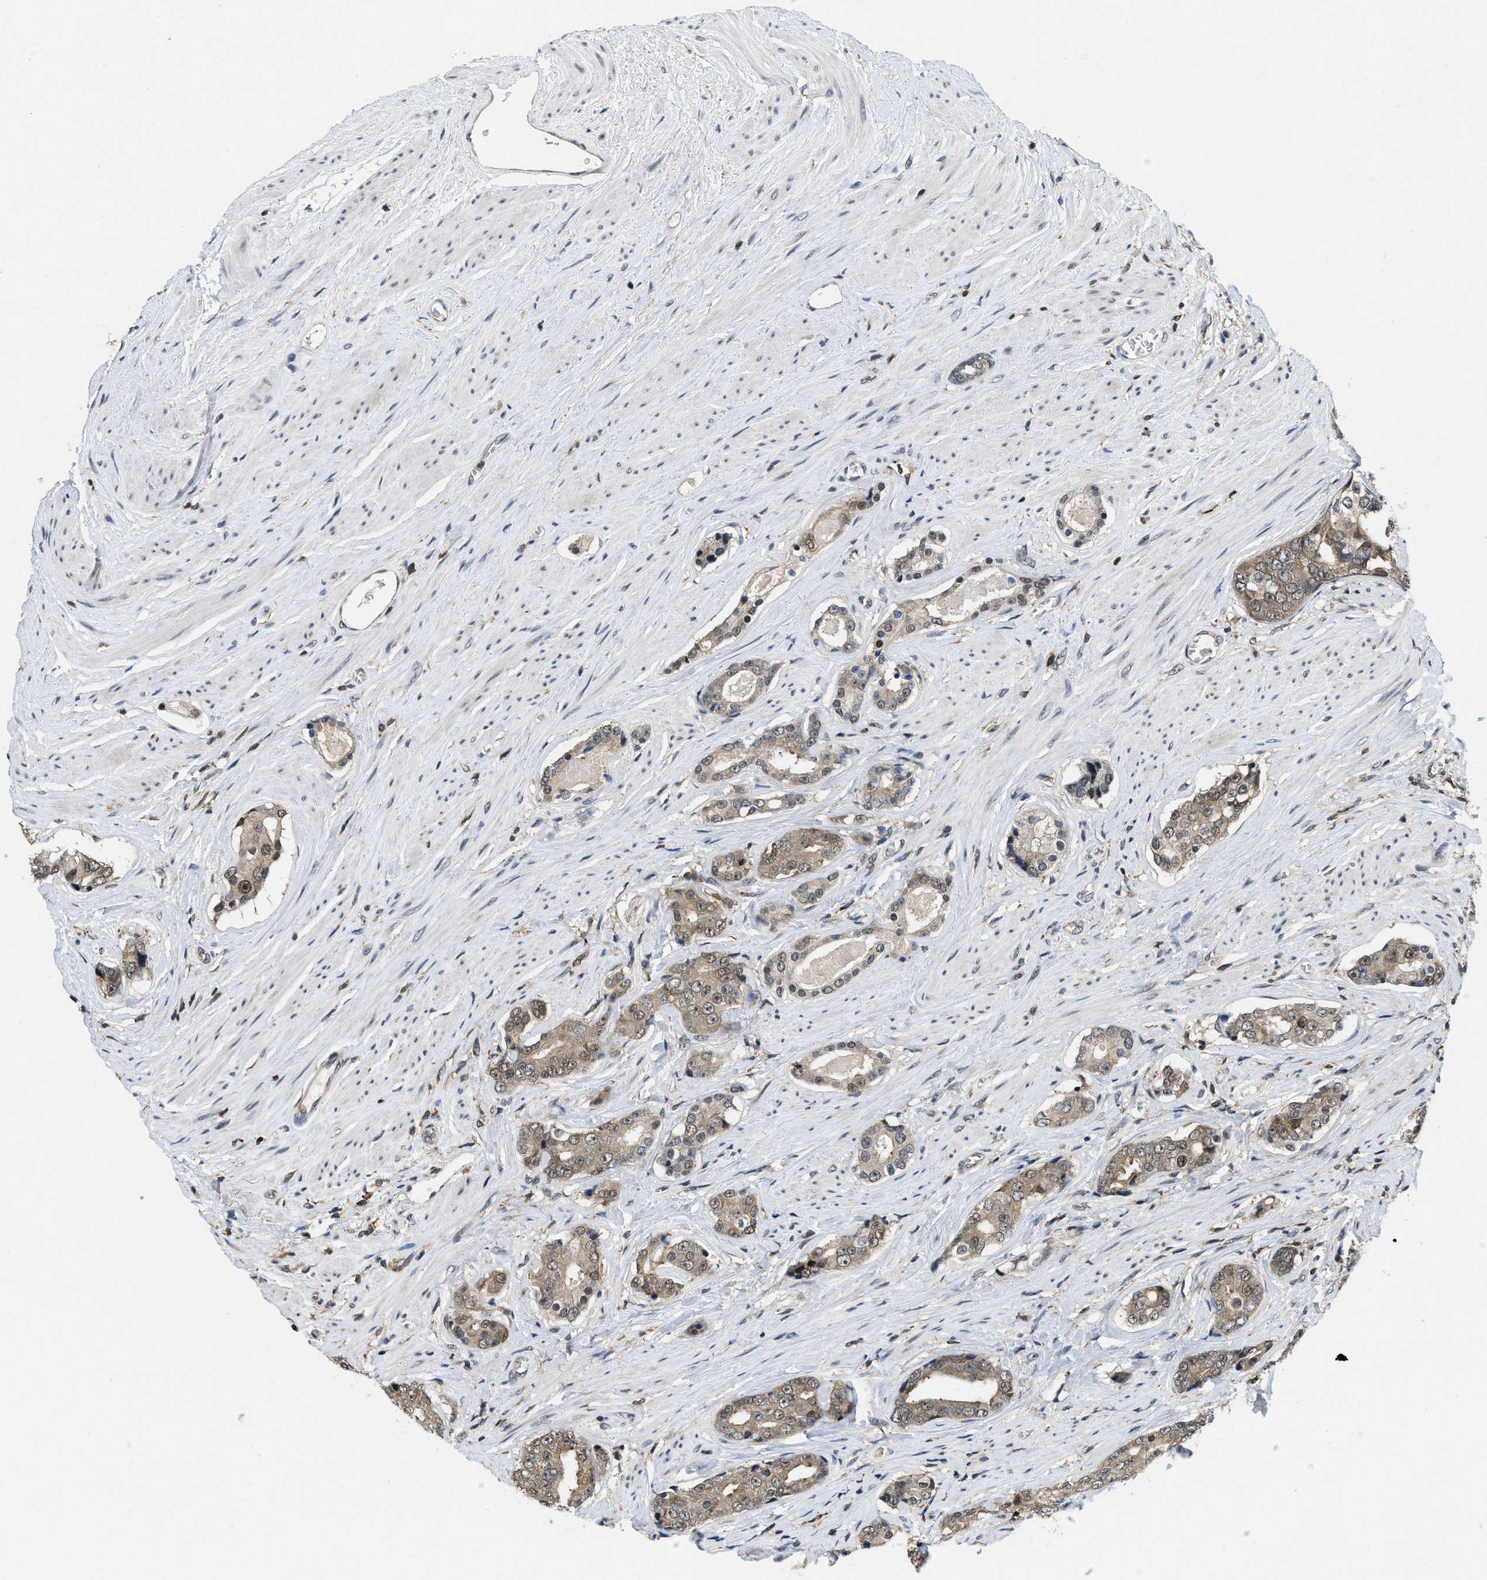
{"staining": {"intensity": "weak", "quantity": ">75%", "location": "cytoplasmic/membranous,nuclear"}, "tissue": "prostate cancer", "cell_type": "Tumor cells", "image_type": "cancer", "snomed": [{"axis": "morphology", "description": "Adenocarcinoma, High grade"}, {"axis": "topography", "description": "Prostate"}], "caption": "IHC histopathology image of human prostate cancer stained for a protein (brown), which displays low levels of weak cytoplasmic/membranous and nuclear staining in approximately >75% of tumor cells.", "gene": "ATF7IP", "patient": {"sex": "male", "age": 71}}